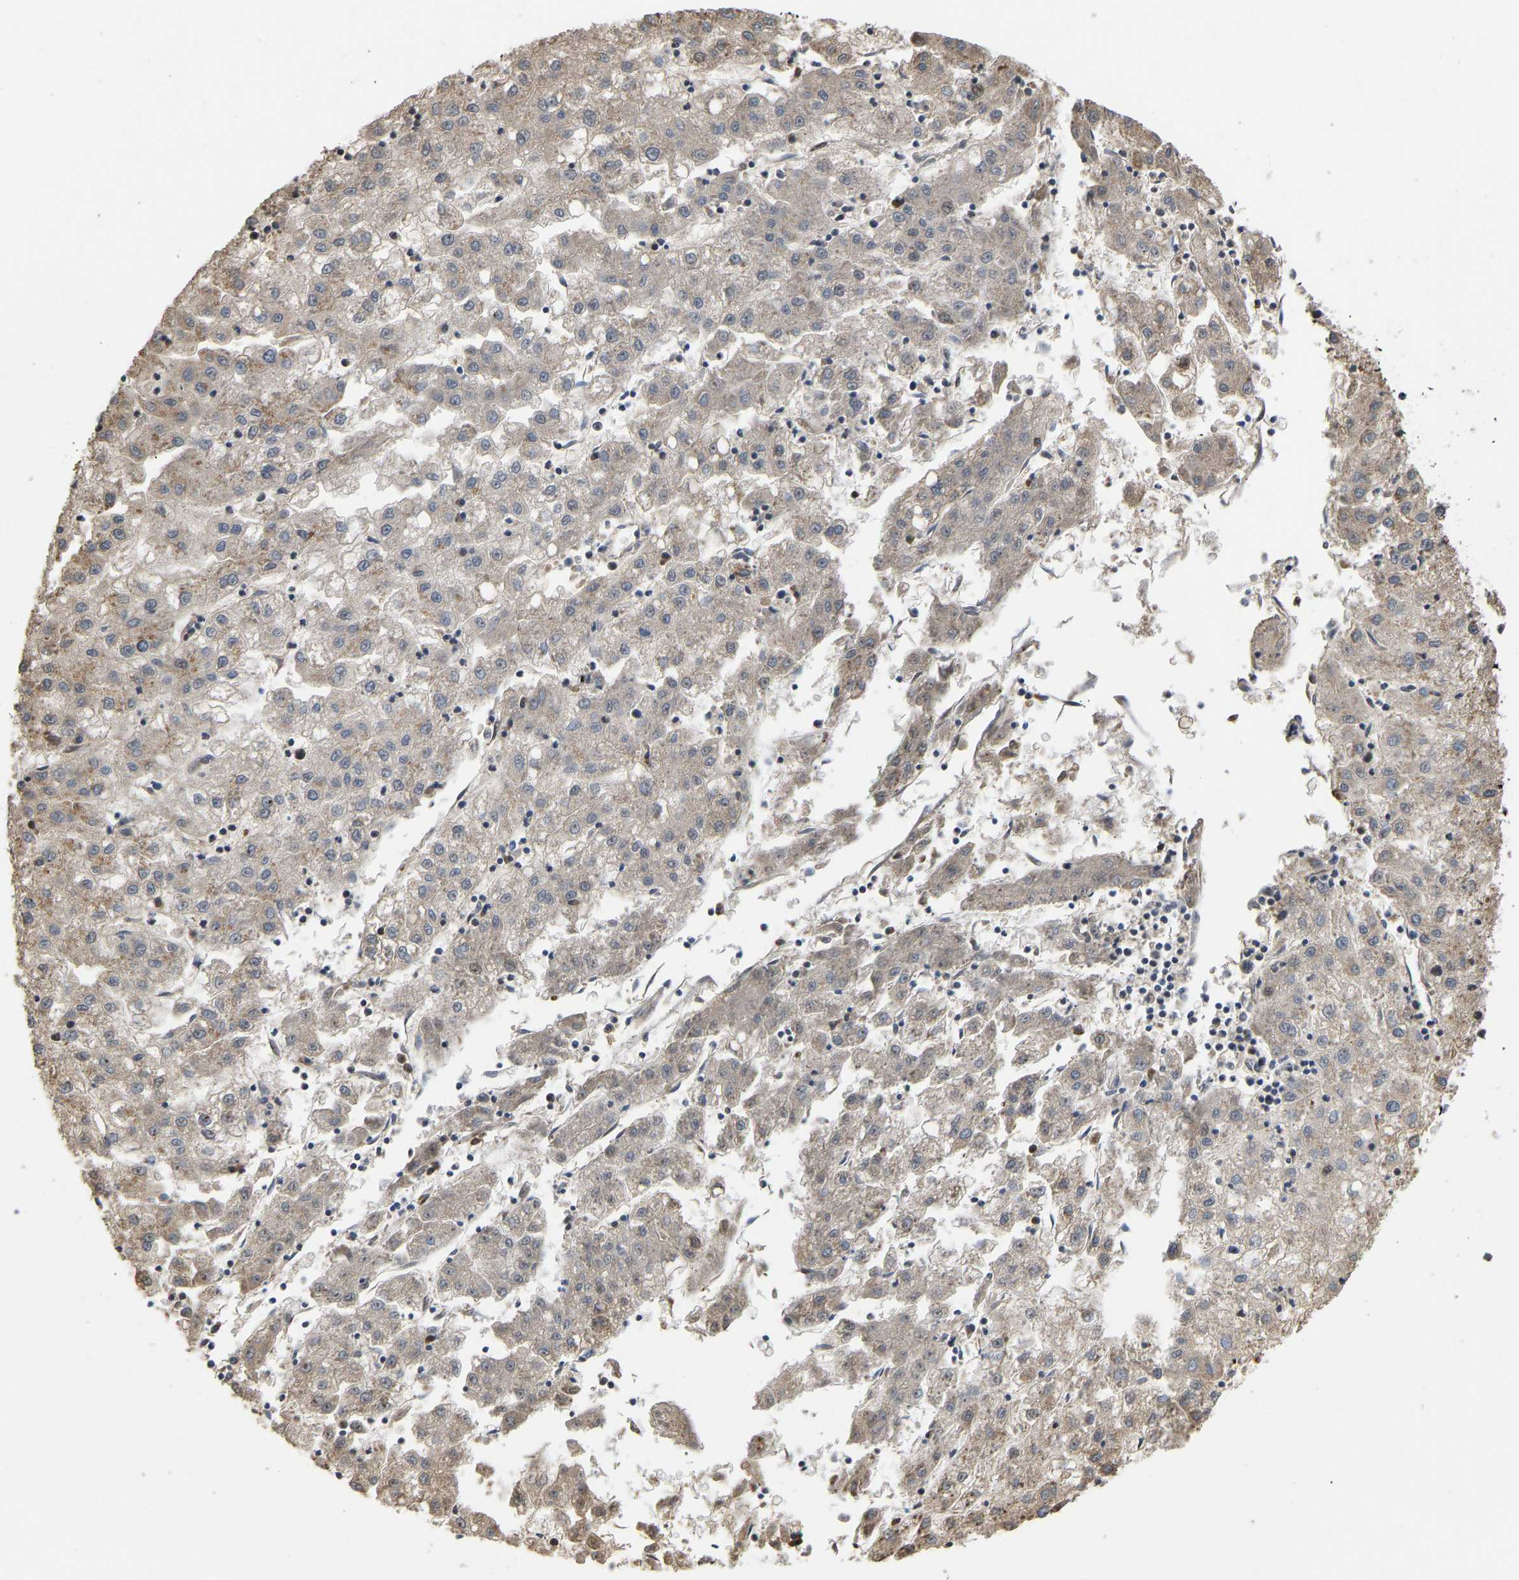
{"staining": {"intensity": "weak", "quantity": "<25%", "location": "cytoplasmic/membranous"}, "tissue": "liver cancer", "cell_type": "Tumor cells", "image_type": "cancer", "snomed": [{"axis": "morphology", "description": "Carcinoma, Hepatocellular, NOS"}, {"axis": "topography", "description": "Liver"}], "caption": "IHC micrograph of liver cancer stained for a protein (brown), which reveals no expression in tumor cells. The staining was performed using DAB to visualize the protein expression in brown, while the nuclei were stained in blue with hematoxylin (Magnification: 20x).", "gene": "YIPF4", "patient": {"sex": "male", "age": 72}}